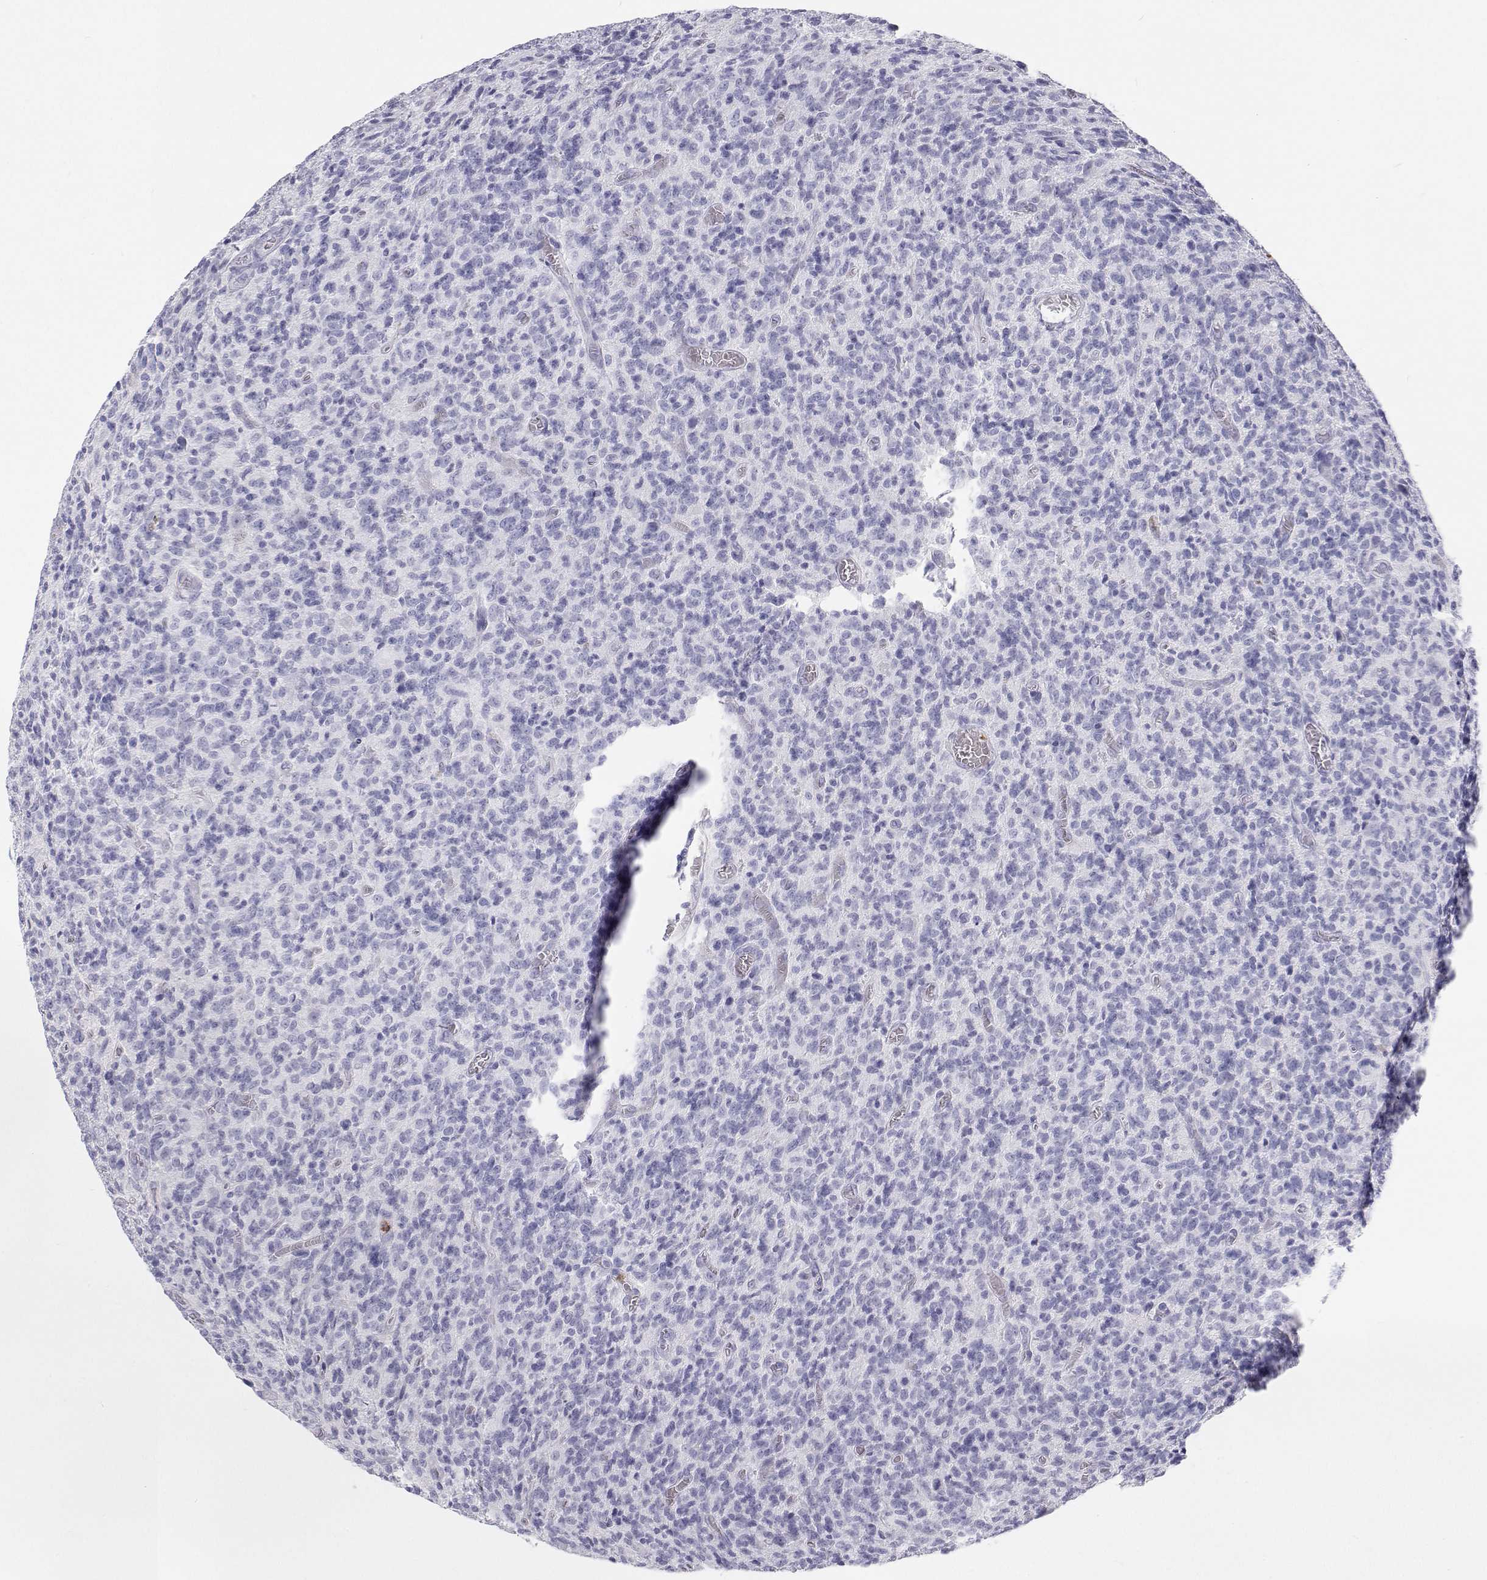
{"staining": {"intensity": "negative", "quantity": "none", "location": "none"}, "tissue": "glioma", "cell_type": "Tumor cells", "image_type": "cancer", "snomed": [{"axis": "morphology", "description": "Glioma, malignant, High grade"}, {"axis": "topography", "description": "Brain"}], "caption": "Protein analysis of malignant high-grade glioma displays no significant expression in tumor cells.", "gene": "SFTPB", "patient": {"sex": "male", "age": 76}}